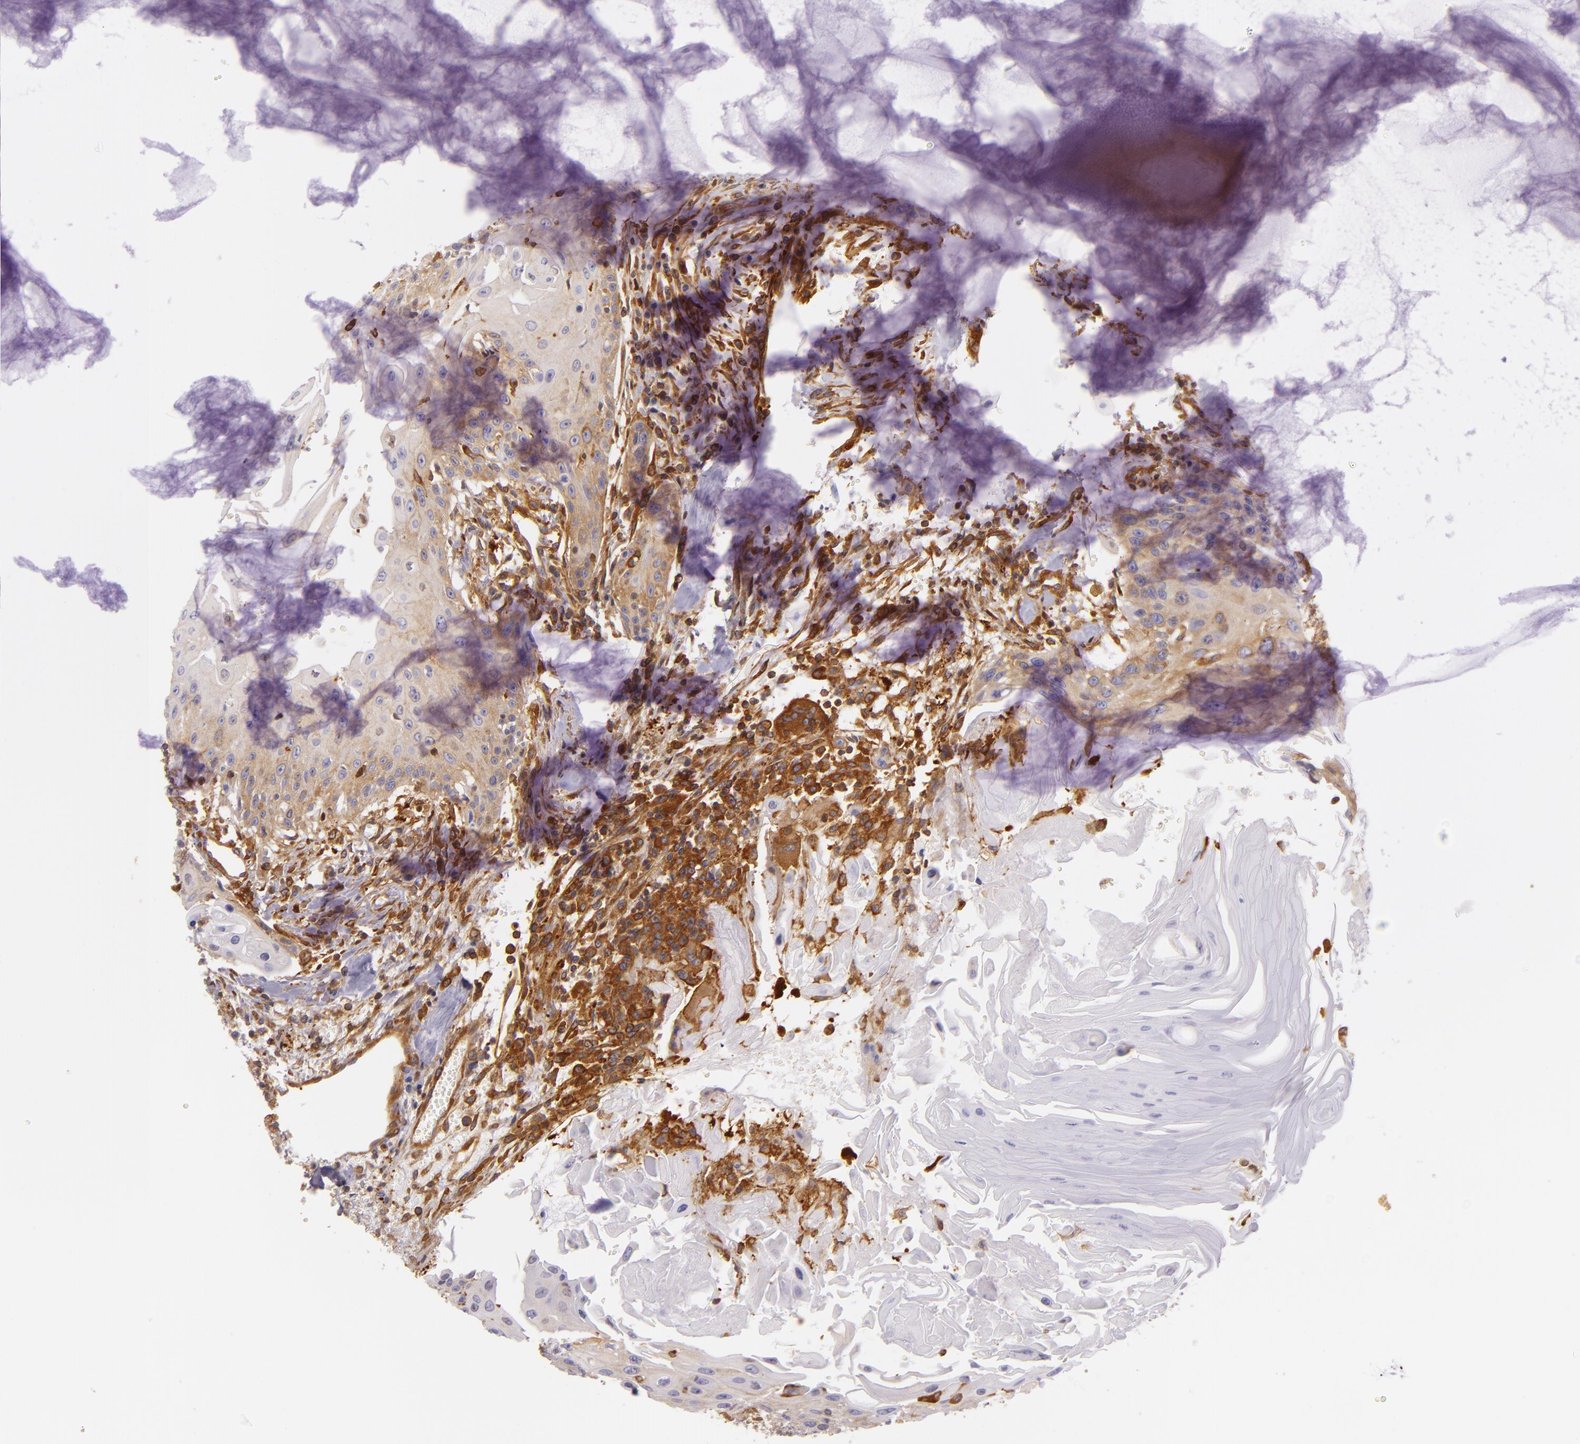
{"staining": {"intensity": "moderate", "quantity": ">75%", "location": "cytoplasmic/membranous"}, "tissue": "head and neck cancer", "cell_type": "Tumor cells", "image_type": "cancer", "snomed": [{"axis": "morphology", "description": "Squamous cell carcinoma, NOS"}, {"axis": "morphology", "description": "Squamous cell carcinoma, metastatic, NOS"}, {"axis": "topography", "description": "Lymph node"}, {"axis": "topography", "description": "Salivary gland"}, {"axis": "topography", "description": "Head-Neck"}], "caption": "An image of human metastatic squamous cell carcinoma (head and neck) stained for a protein reveals moderate cytoplasmic/membranous brown staining in tumor cells.", "gene": "TLN1", "patient": {"sex": "female", "age": 74}}